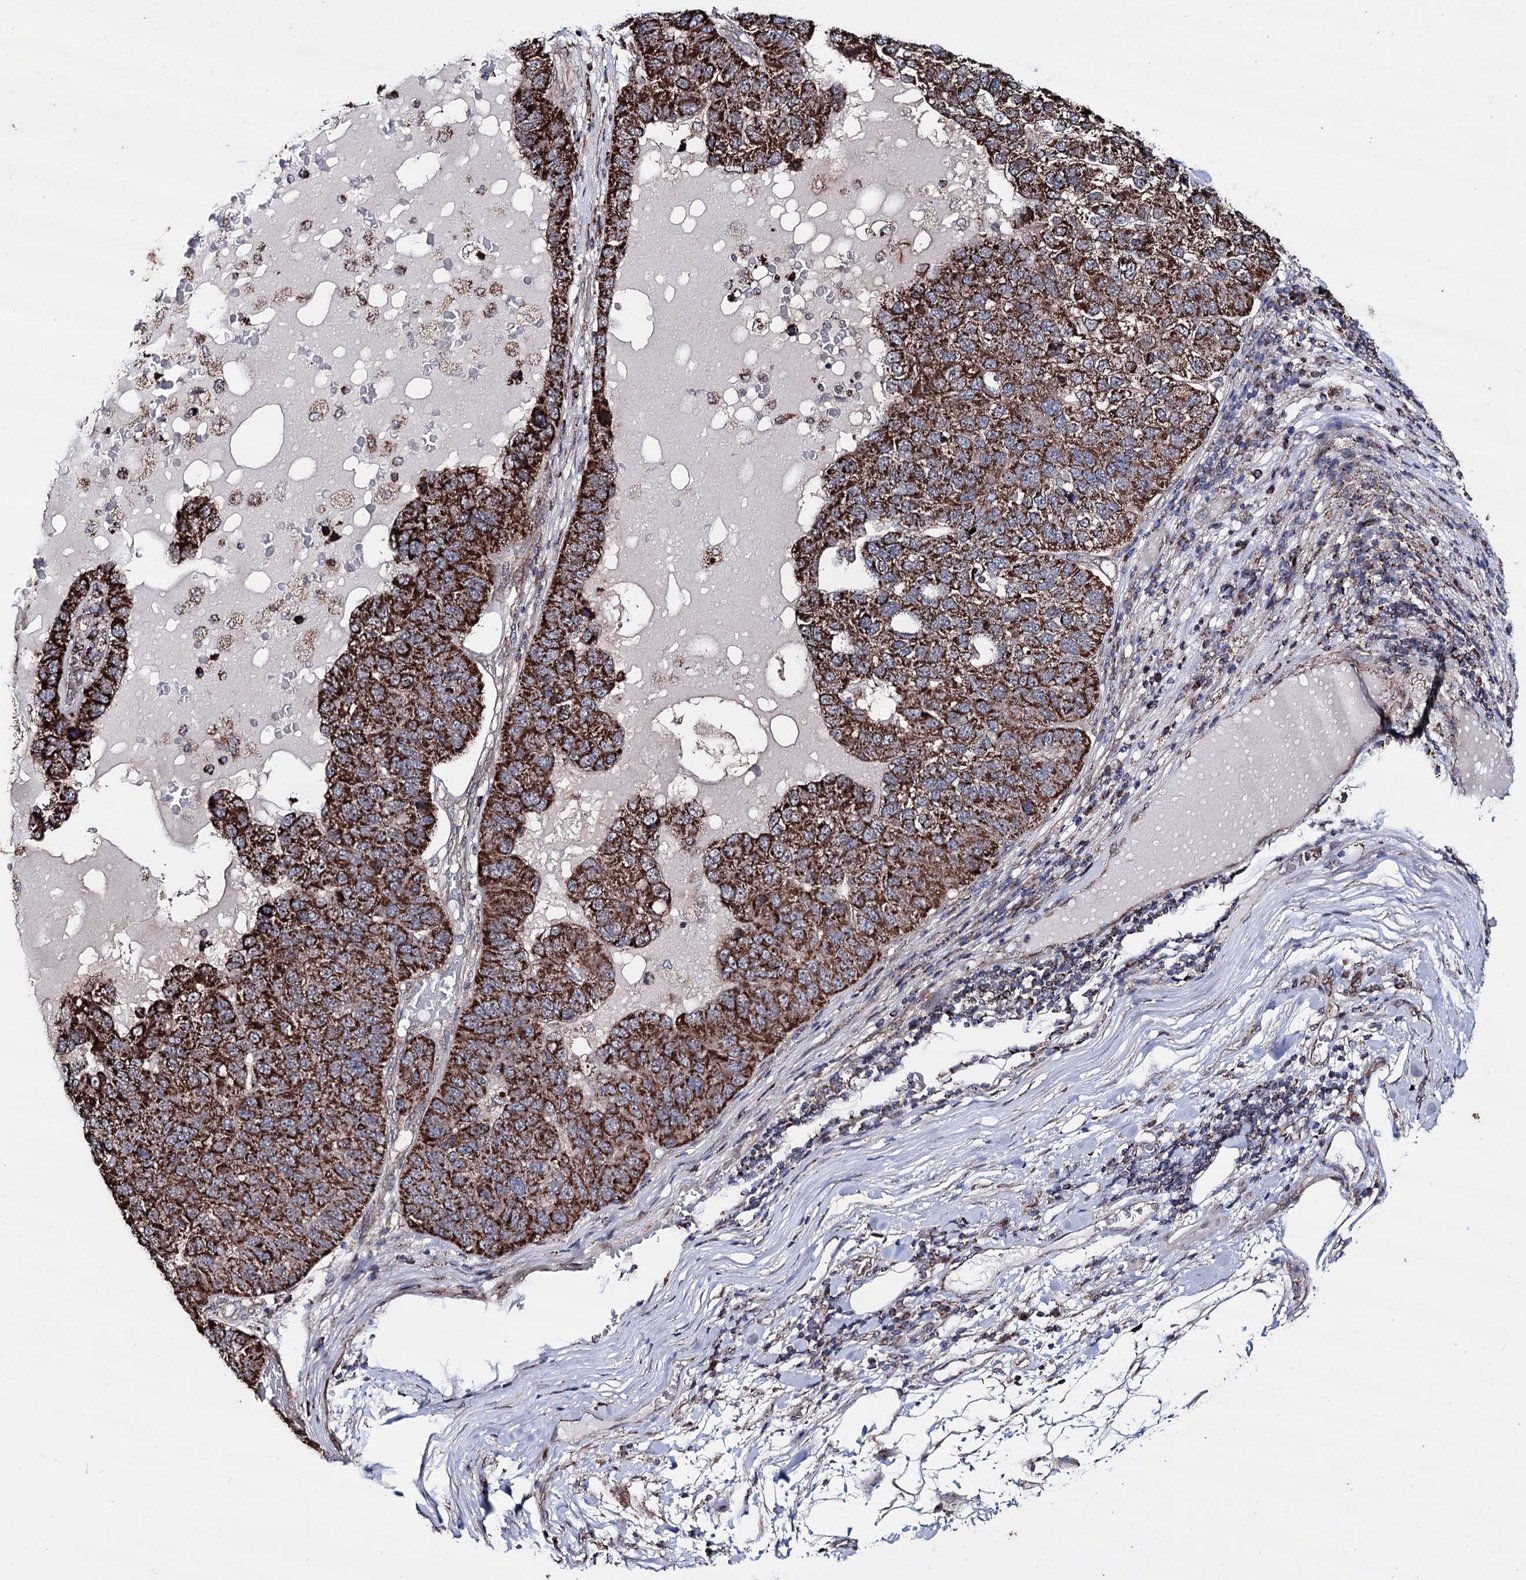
{"staining": {"intensity": "strong", "quantity": ">75%", "location": "cytoplasmic/membranous"}, "tissue": "pancreatic cancer", "cell_type": "Tumor cells", "image_type": "cancer", "snomed": [{"axis": "morphology", "description": "Adenocarcinoma, NOS"}, {"axis": "topography", "description": "Pancreas"}], "caption": "The histopathology image reveals a brown stain indicating the presence of a protein in the cytoplasmic/membranous of tumor cells in pancreatic adenocarcinoma.", "gene": "CREB3L4", "patient": {"sex": "female", "age": 61}}